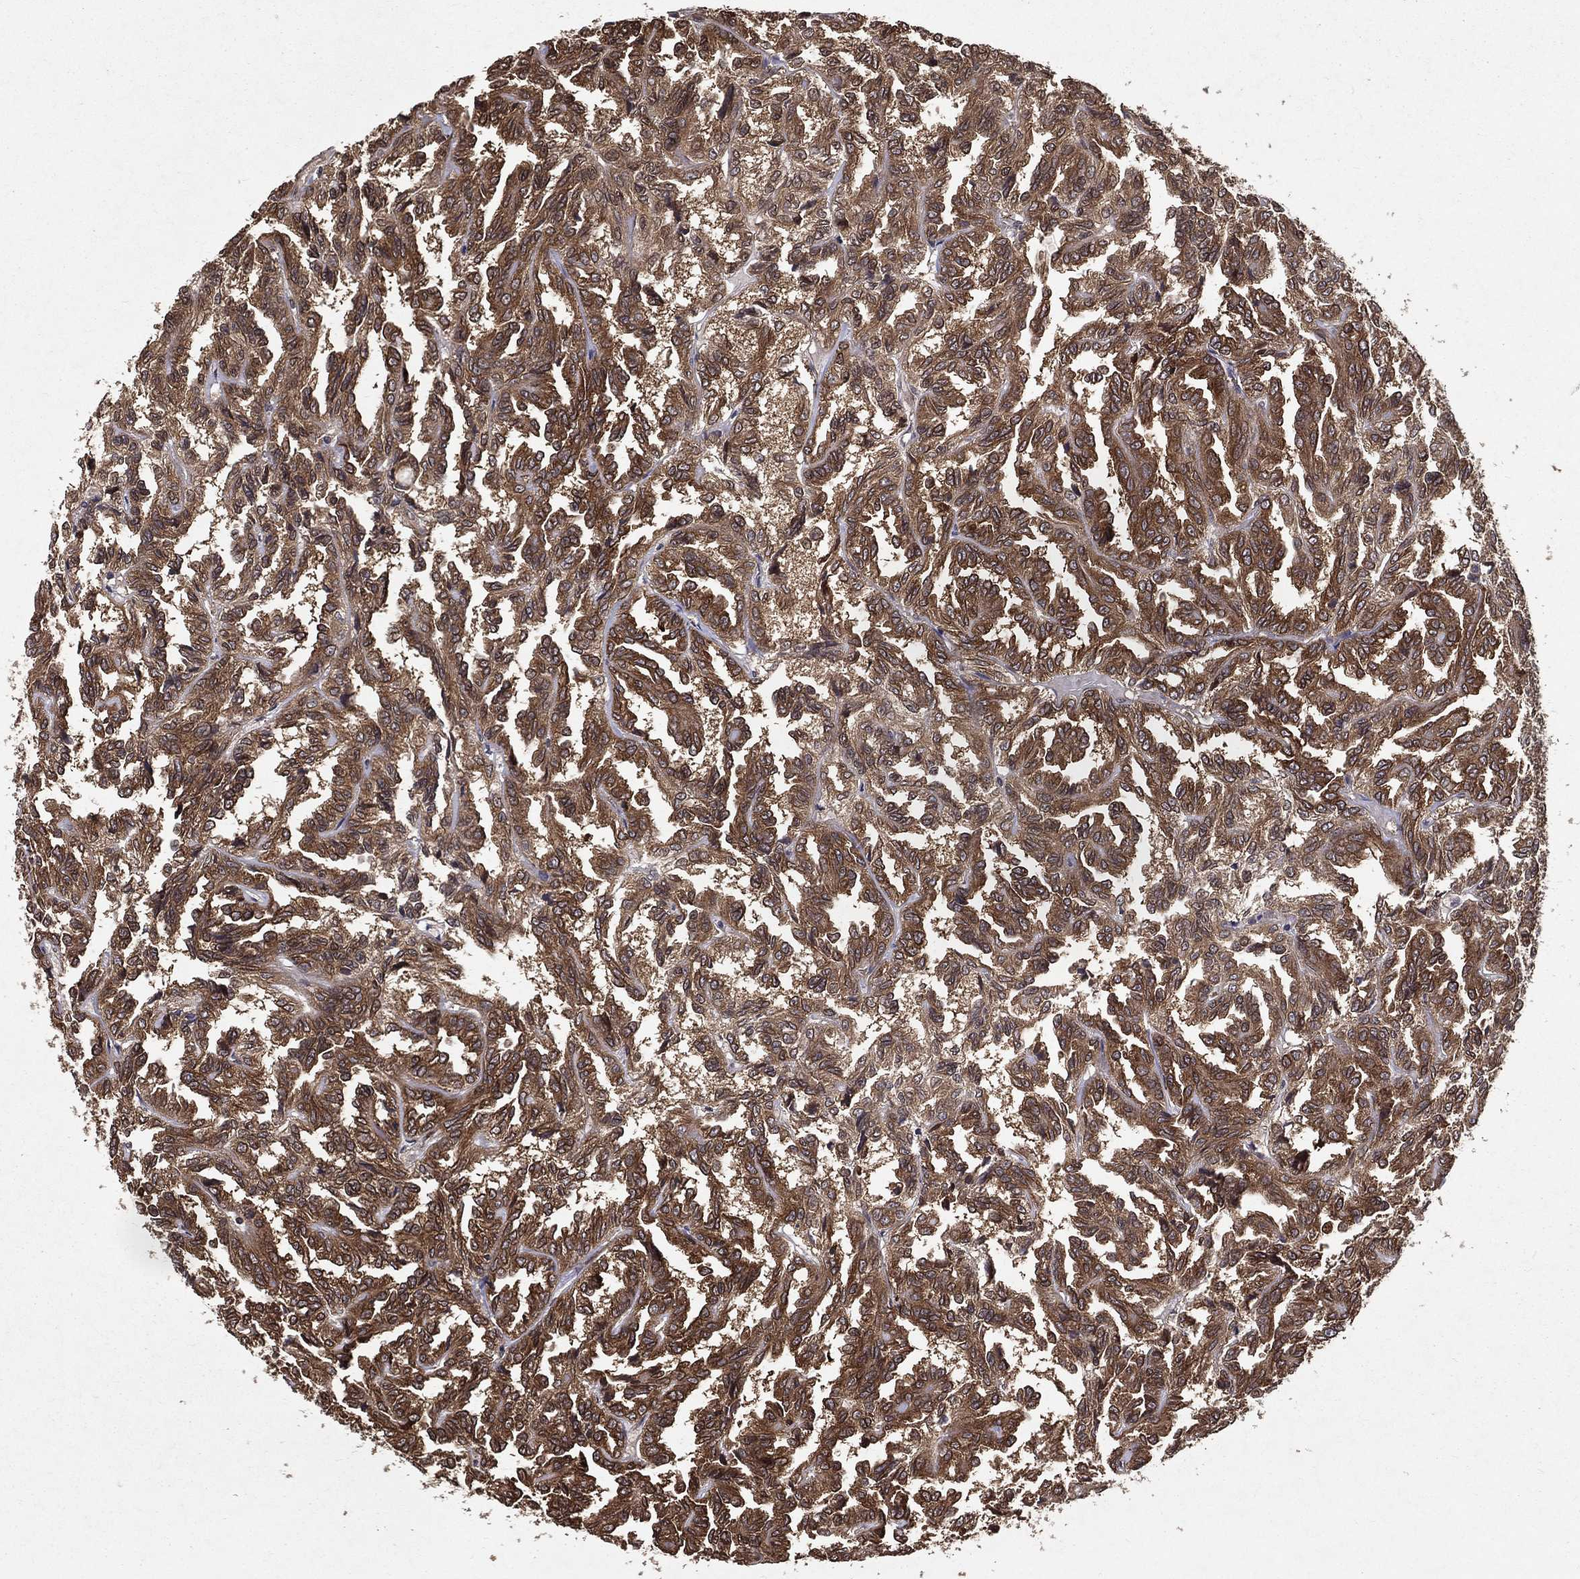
{"staining": {"intensity": "moderate", "quantity": ">75%", "location": "cytoplasmic/membranous"}, "tissue": "renal cancer", "cell_type": "Tumor cells", "image_type": "cancer", "snomed": [{"axis": "morphology", "description": "Adenocarcinoma, NOS"}, {"axis": "topography", "description": "Kidney"}], "caption": "A brown stain shows moderate cytoplasmic/membranous expression of a protein in human adenocarcinoma (renal) tumor cells. (DAB (3,3'-diaminobenzidine) IHC, brown staining for protein, blue staining for nuclei).", "gene": "CERS2", "patient": {"sex": "male", "age": 79}}